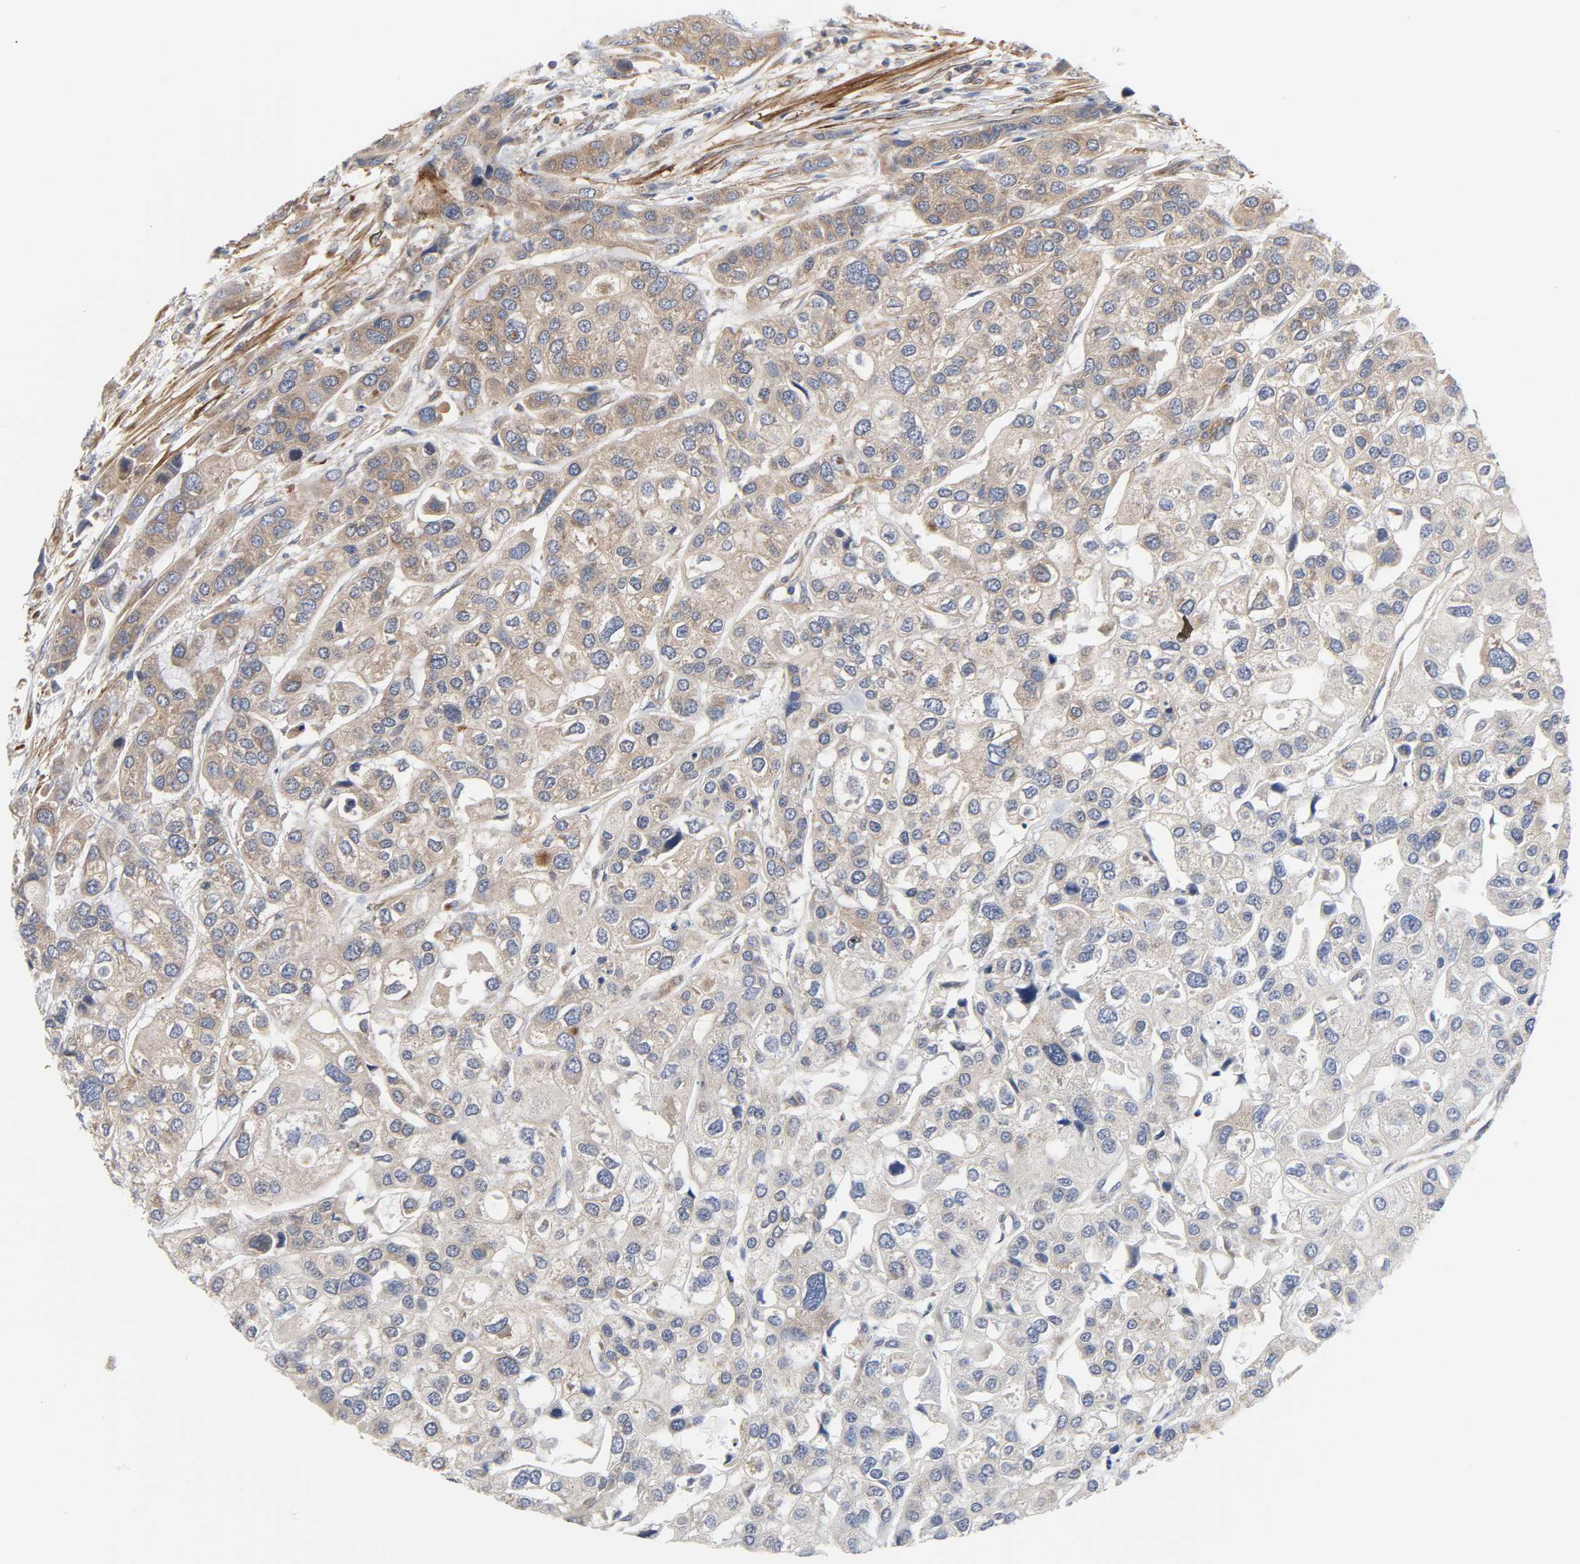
{"staining": {"intensity": "moderate", "quantity": ">75%", "location": "cytoplasmic/membranous"}, "tissue": "urothelial cancer", "cell_type": "Tumor cells", "image_type": "cancer", "snomed": [{"axis": "morphology", "description": "Urothelial carcinoma, High grade"}, {"axis": "topography", "description": "Urinary bladder"}], "caption": "Human urothelial cancer stained for a protein (brown) demonstrates moderate cytoplasmic/membranous positive staining in approximately >75% of tumor cells.", "gene": "ARHGAP1", "patient": {"sex": "female", "age": 64}}